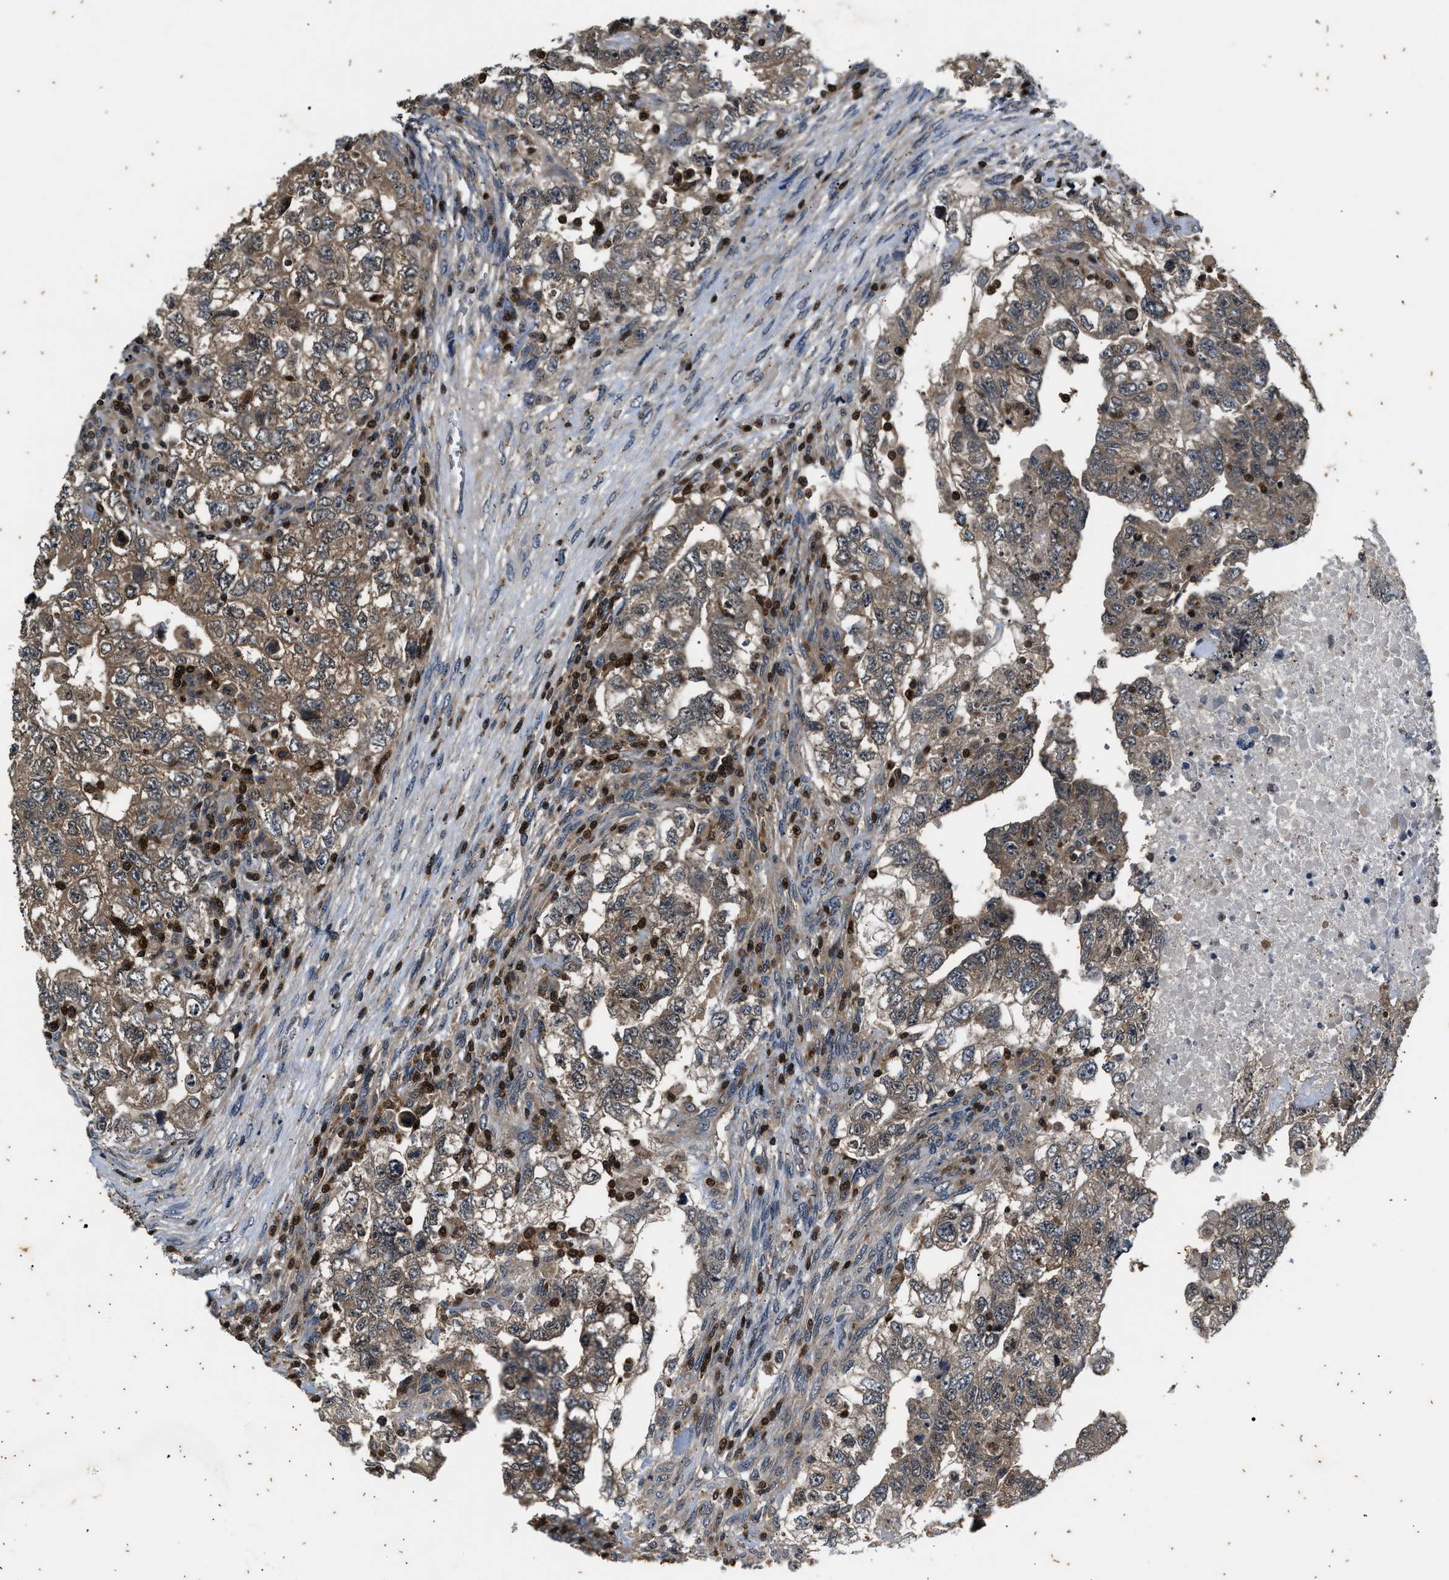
{"staining": {"intensity": "weak", "quantity": ">75%", "location": "cytoplasmic/membranous"}, "tissue": "testis cancer", "cell_type": "Tumor cells", "image_type": "cancer", "snomed": [{"axis": "morphology", "description": "Carcinoma, Embryonal, NOS"}, {"axis": "topography", "description": "Testis"}], "caption": "Immunohistochemistry (DAB (3,3'-diaminobenzidine)) staining of human testis embryonal carcinoma demonstrates weak cytoplasmic/membranous protein expression in approximately >75% of tumor cells.", "gene": "PTPN7", "patient": {"sex": "male", "age": 36}}